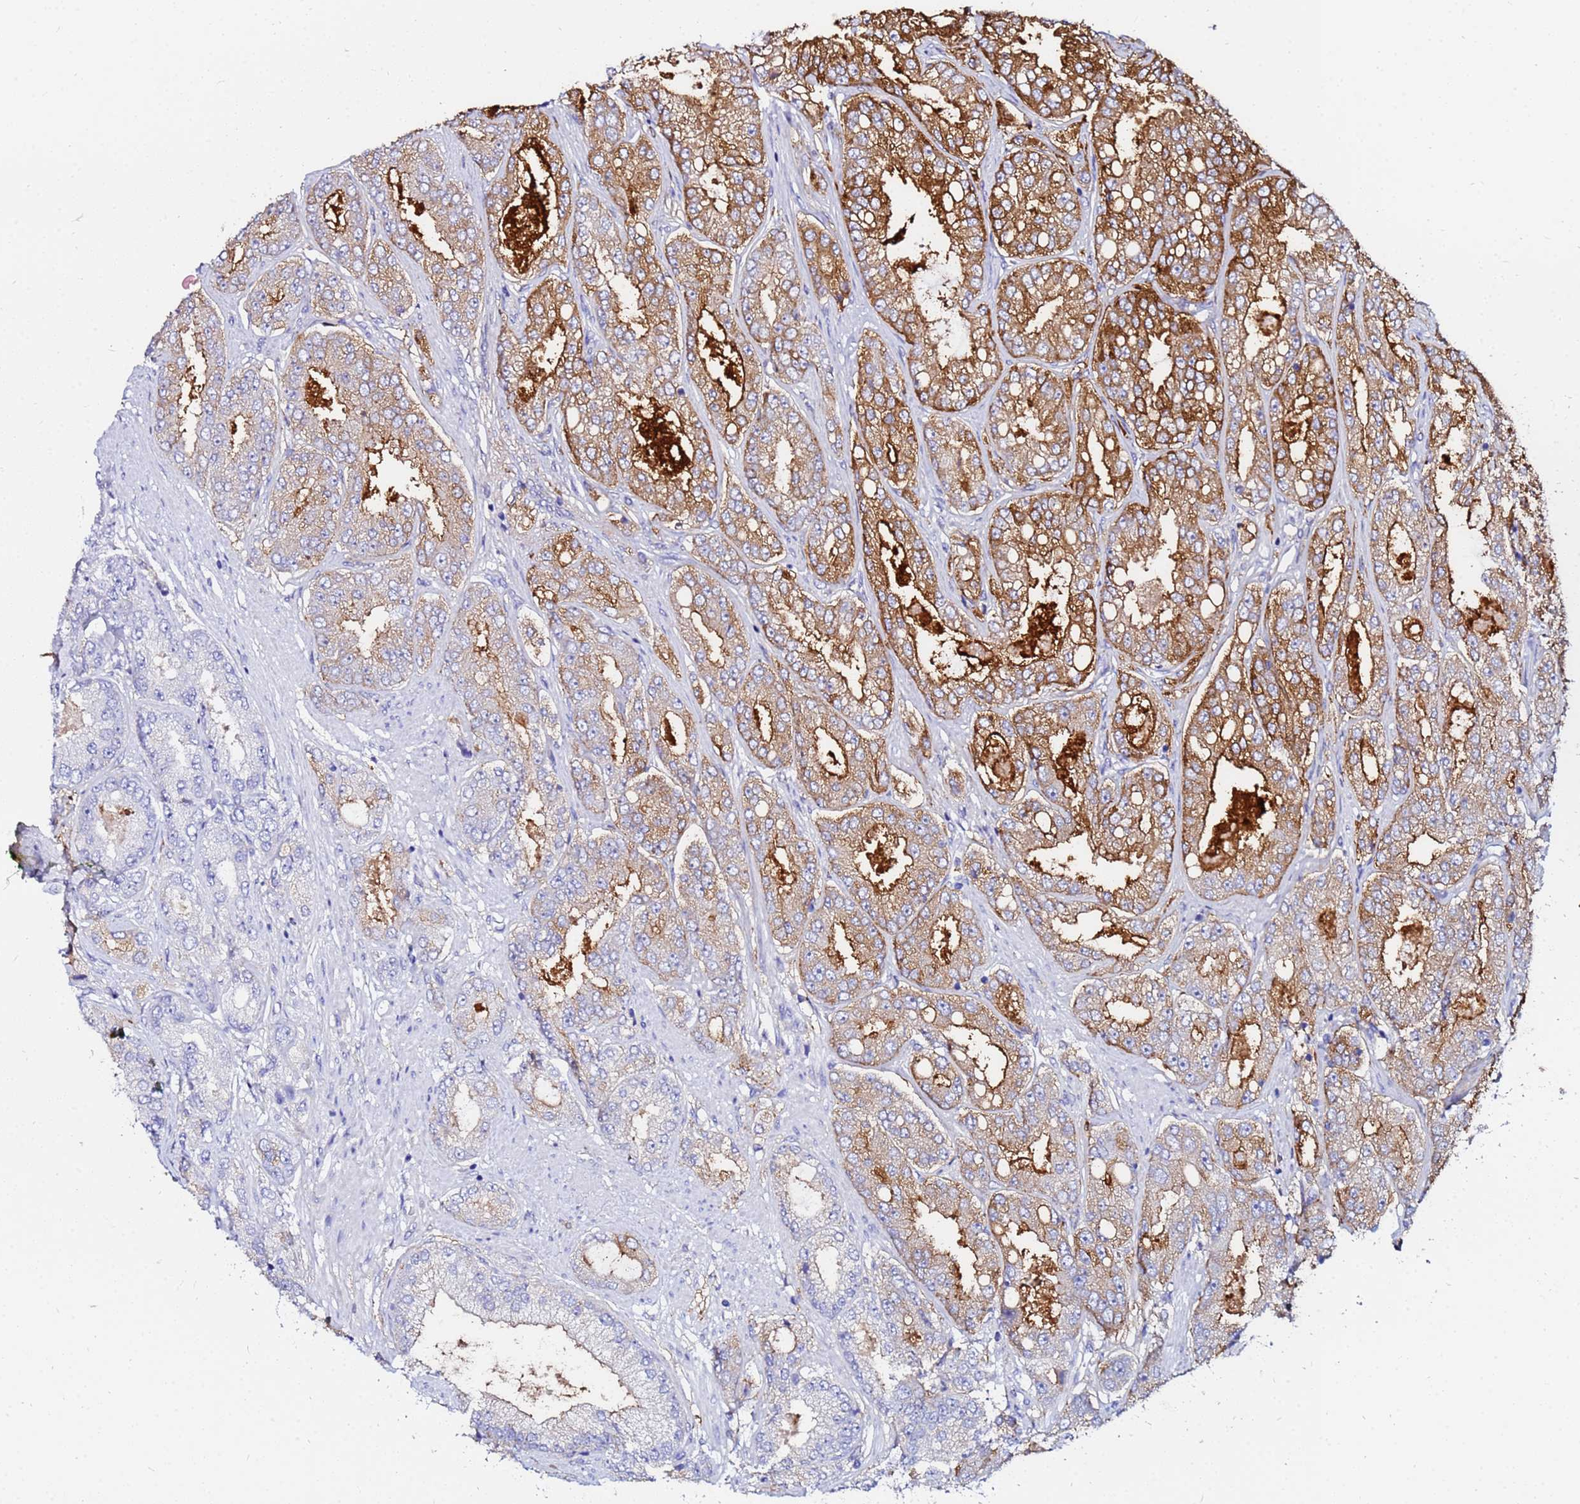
{"staining": {"intensity": "strong", "quantity": "25%-75%", "location": "cytoplasmic/membranous"}, "tissue": "prostate cancer", "cell_type": "Tumor cells", "image_type": "cancer", "snomed": [{"axis": "morphology", "description": "Adenocarcinoma, High grade"}, {"axis": "topography", "description": "Prostate"}], "caption": "The image exhibits staining of prostate cancer, revealing strong cytoplasmic/membranous protein positivity (brown color) within tumor cells.", "gene": "BASP1", "patient": {"sex": "male", "age": 71}}